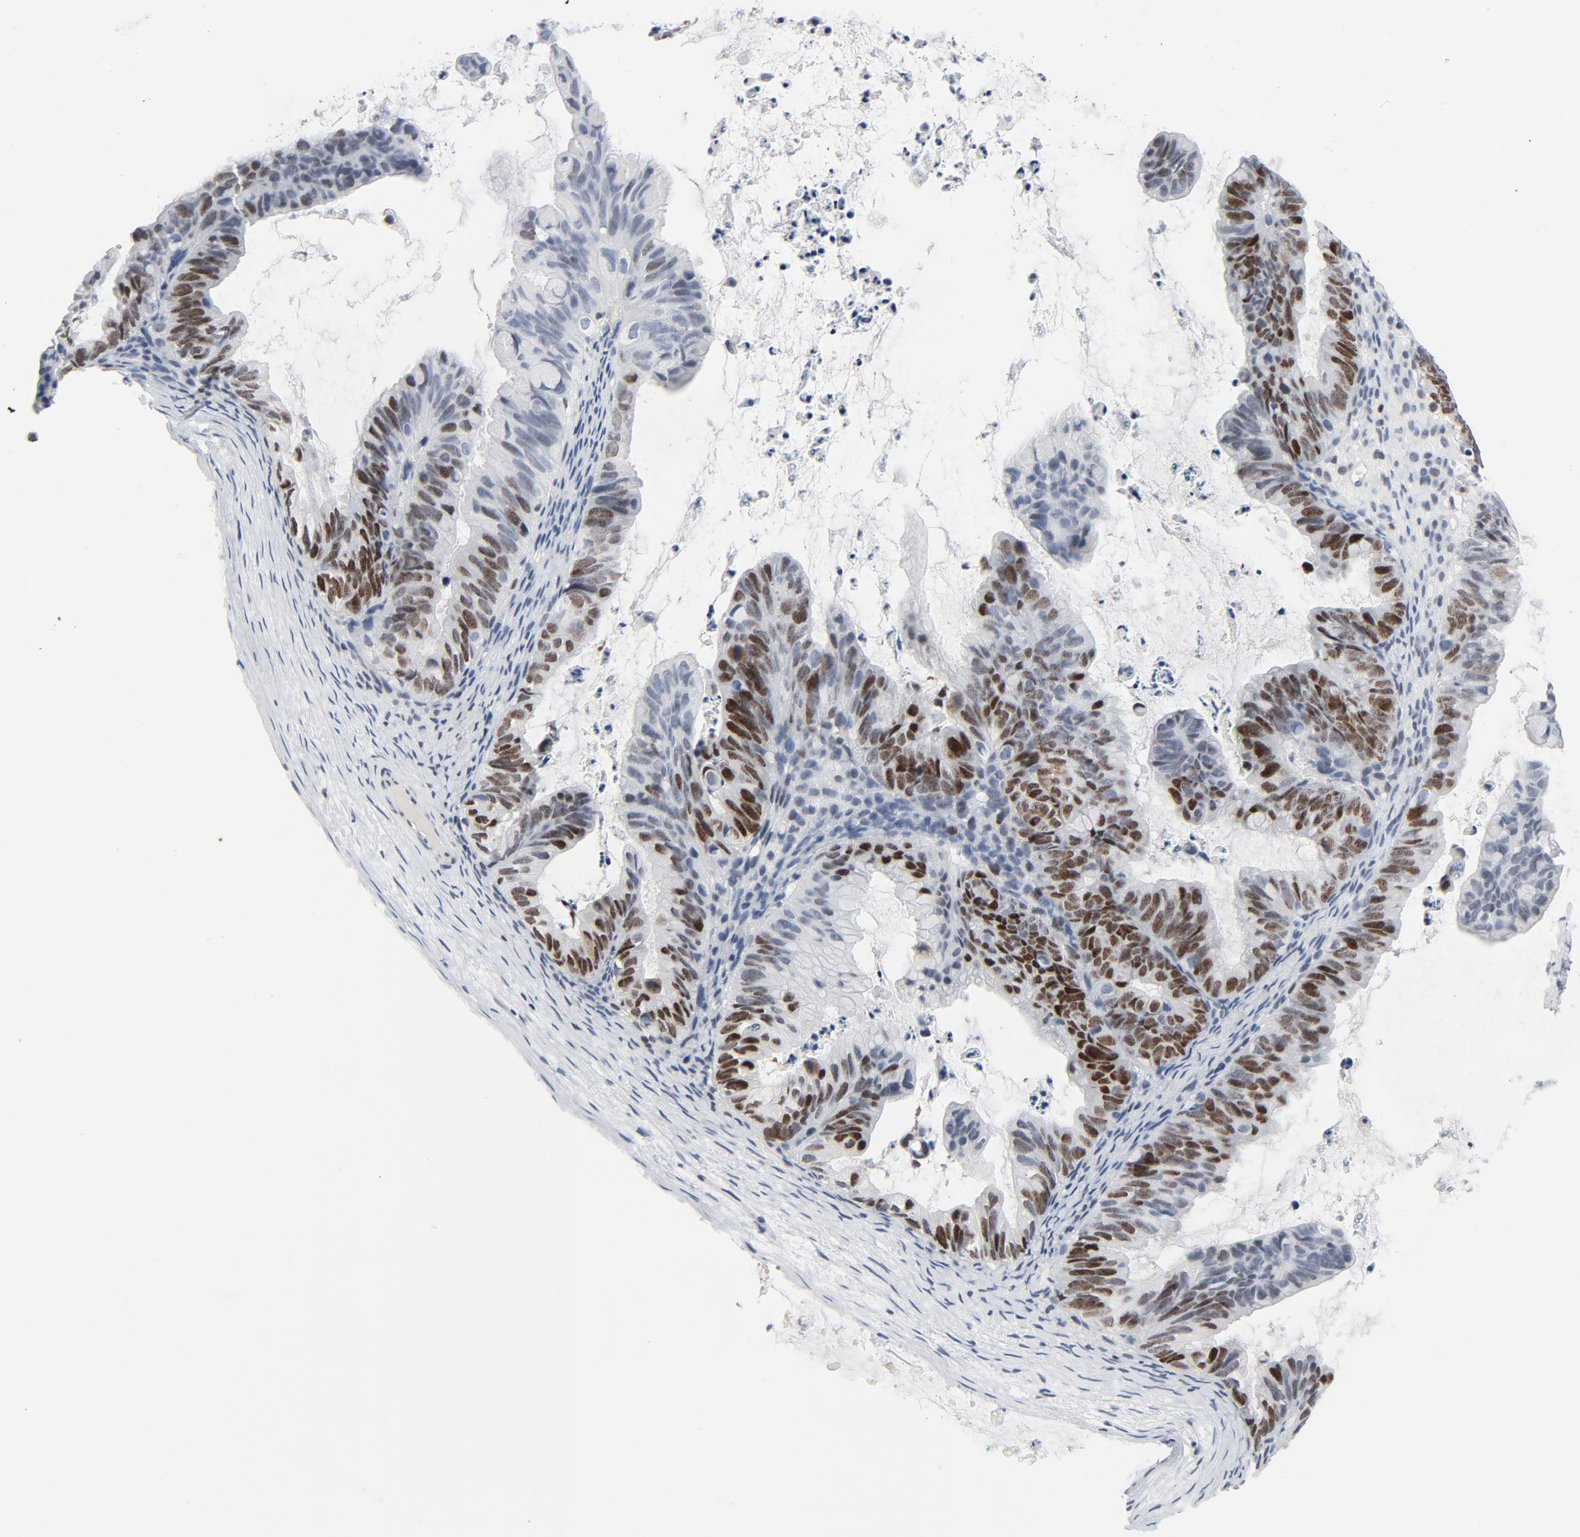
{"staining": {"intensity": "strong", "quantity": "25%-75%", "location": "nuclear"}, "tissue": "ovarian cancer", "cell_type": "Tumor cells", "image_type": "cancer", "snomed": [{"axis": "morphology", "description": "Cystadenocarcinoma, mucinous, NOS"}, {"axis": "topography", "description": "Ovary"}], "caption": "Tumor cells reveal high levels of strong nuclear expression in about 25%-75% of cells in ovarian cancer (mucinous cystadenocarcinoma). The staining was performed using DAB to visualize the protein expression in brown, while the nuclei were stained in blue with hematoxylin (Magnification: 20x).", "gene": "POLD1", "patient": {"sex": "female", "age": 36}}